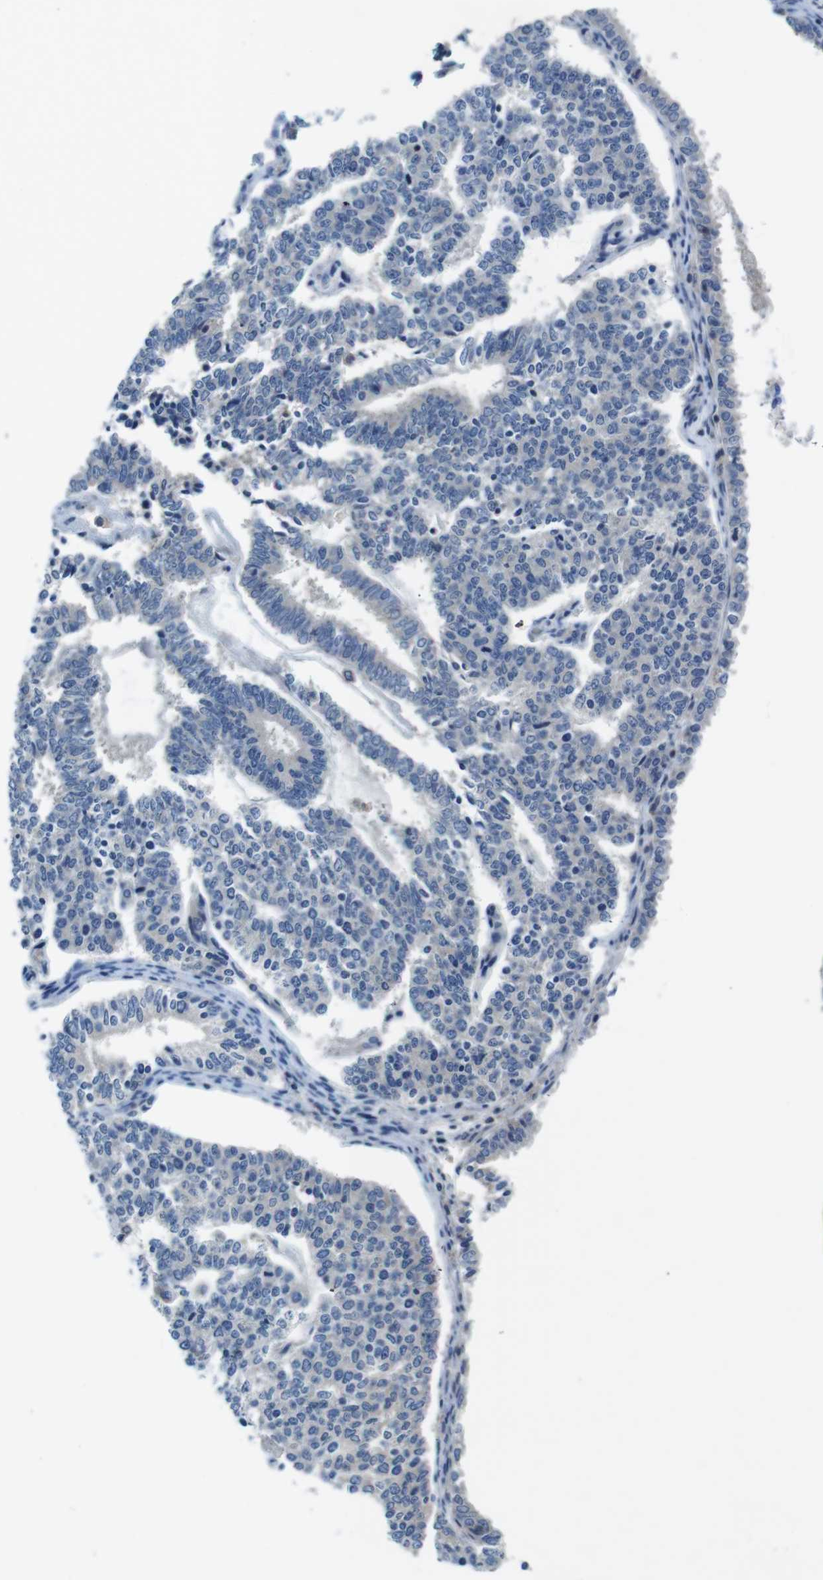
{"staining": {"intensity": "weak", "quantity": "<25%", "location": "cytoplasmic/membranous"}, "tissue": "endometrial cancer", "cell_type": "Tumor cells", "image_type": "cancer", "snomed": [{"axis": "morphology", "description": "Adenocarcinoma, NOS"}, {"axis": "topography", "description": "Endometrium"}], "caption": "Tumor cells are negative for protein expression in human endometrial cancer.", "gene": "PIK3CD", "patient": {"sex": "female", "age": 70}}